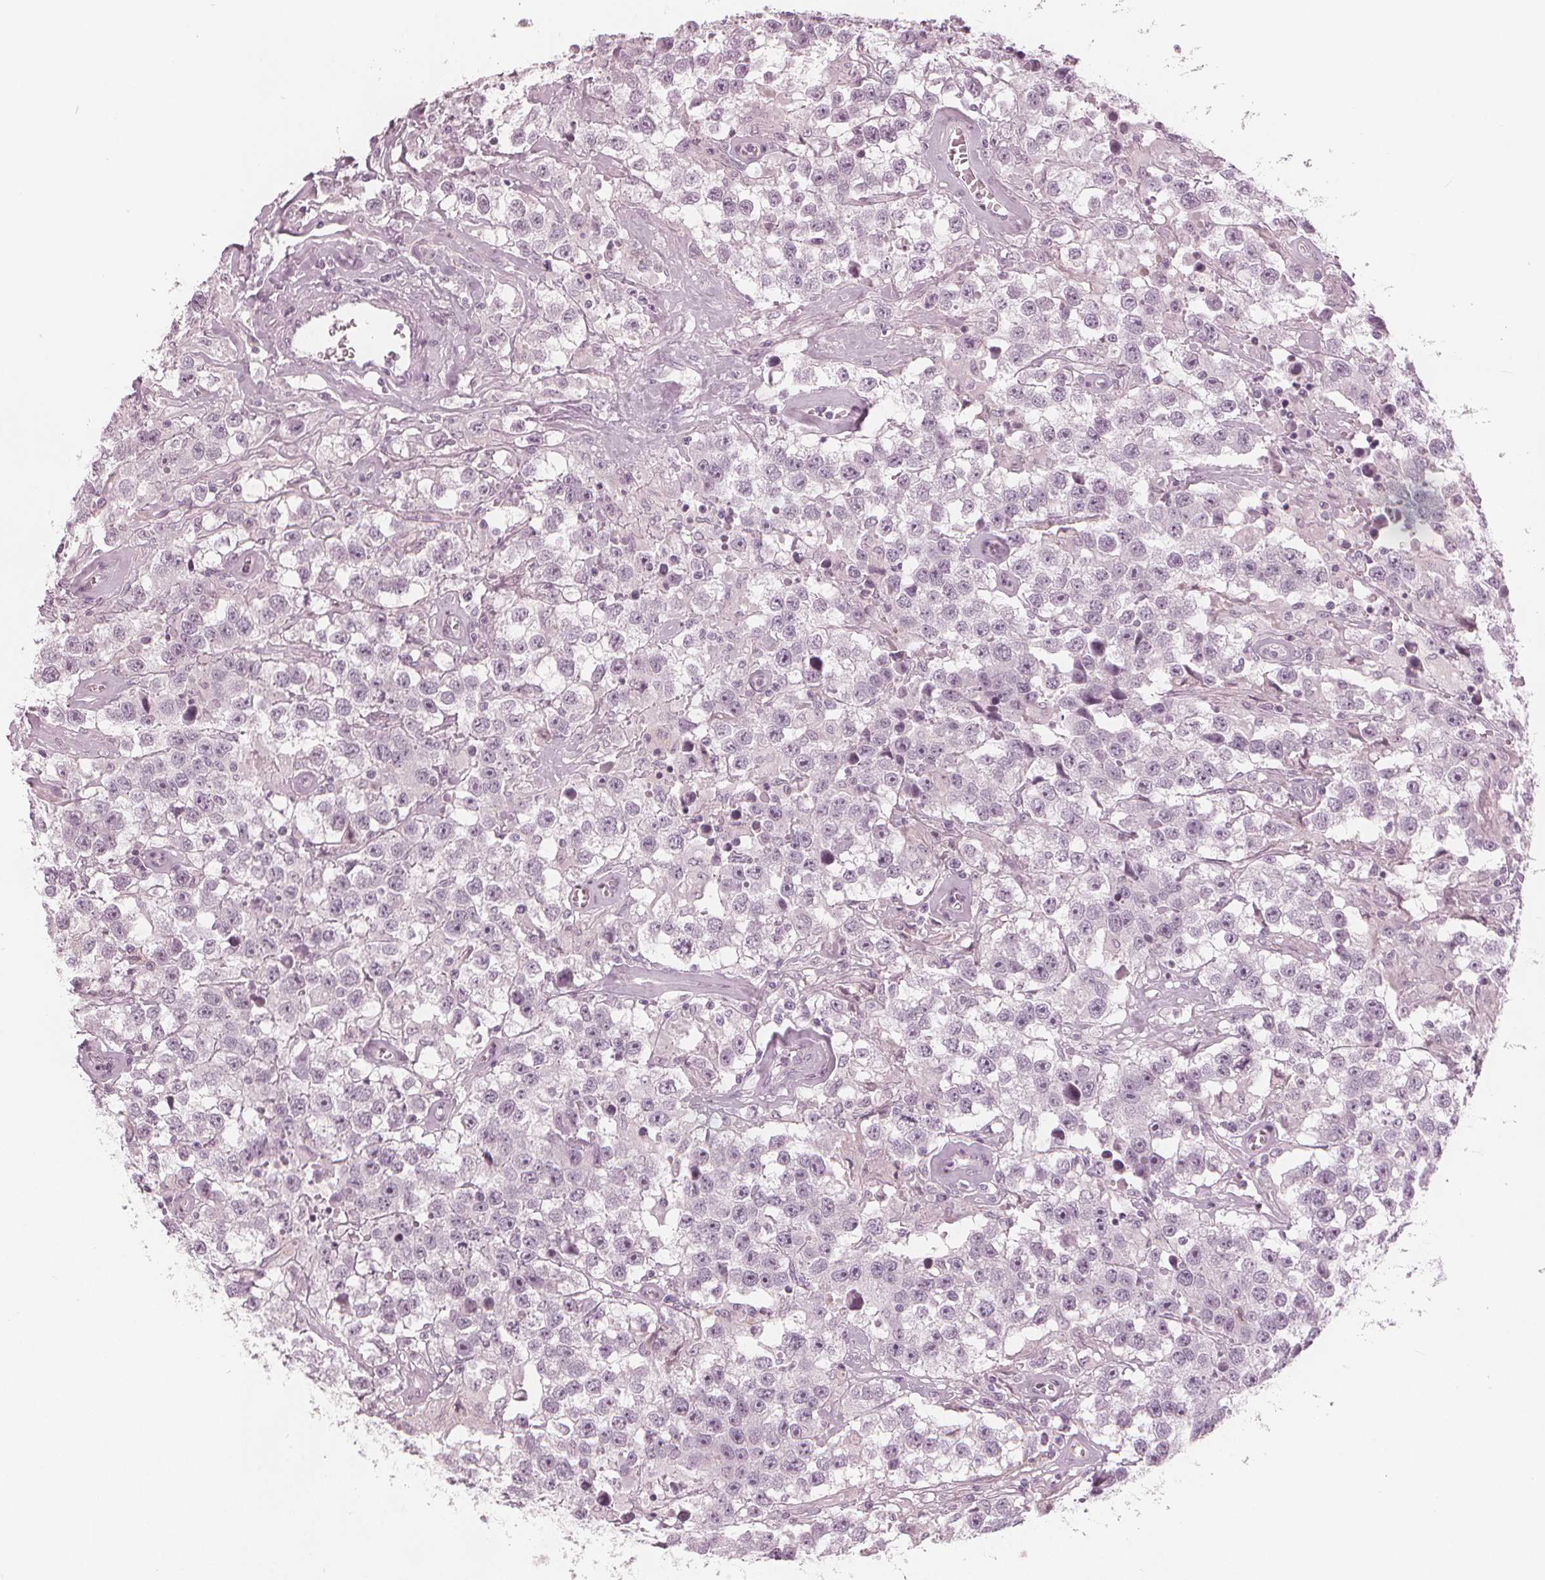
{"staining": {"intensity": "negative", "quantity": "none", "location": "none"}, "tissue": "testis cancer", "cell_type": "Tumor cells", "image_type": "cancer", "snomed": [{"axis": "morphology", "description": "Seminoma, NOS"}, {"axis": "topography", "description": "Testis"}], "caption": "Micrograph shows no protein staining in tumor cells of seminoma (testis) tissue.", "gene": "PAEP", "patient": {"sex": "male", "age": 43}}